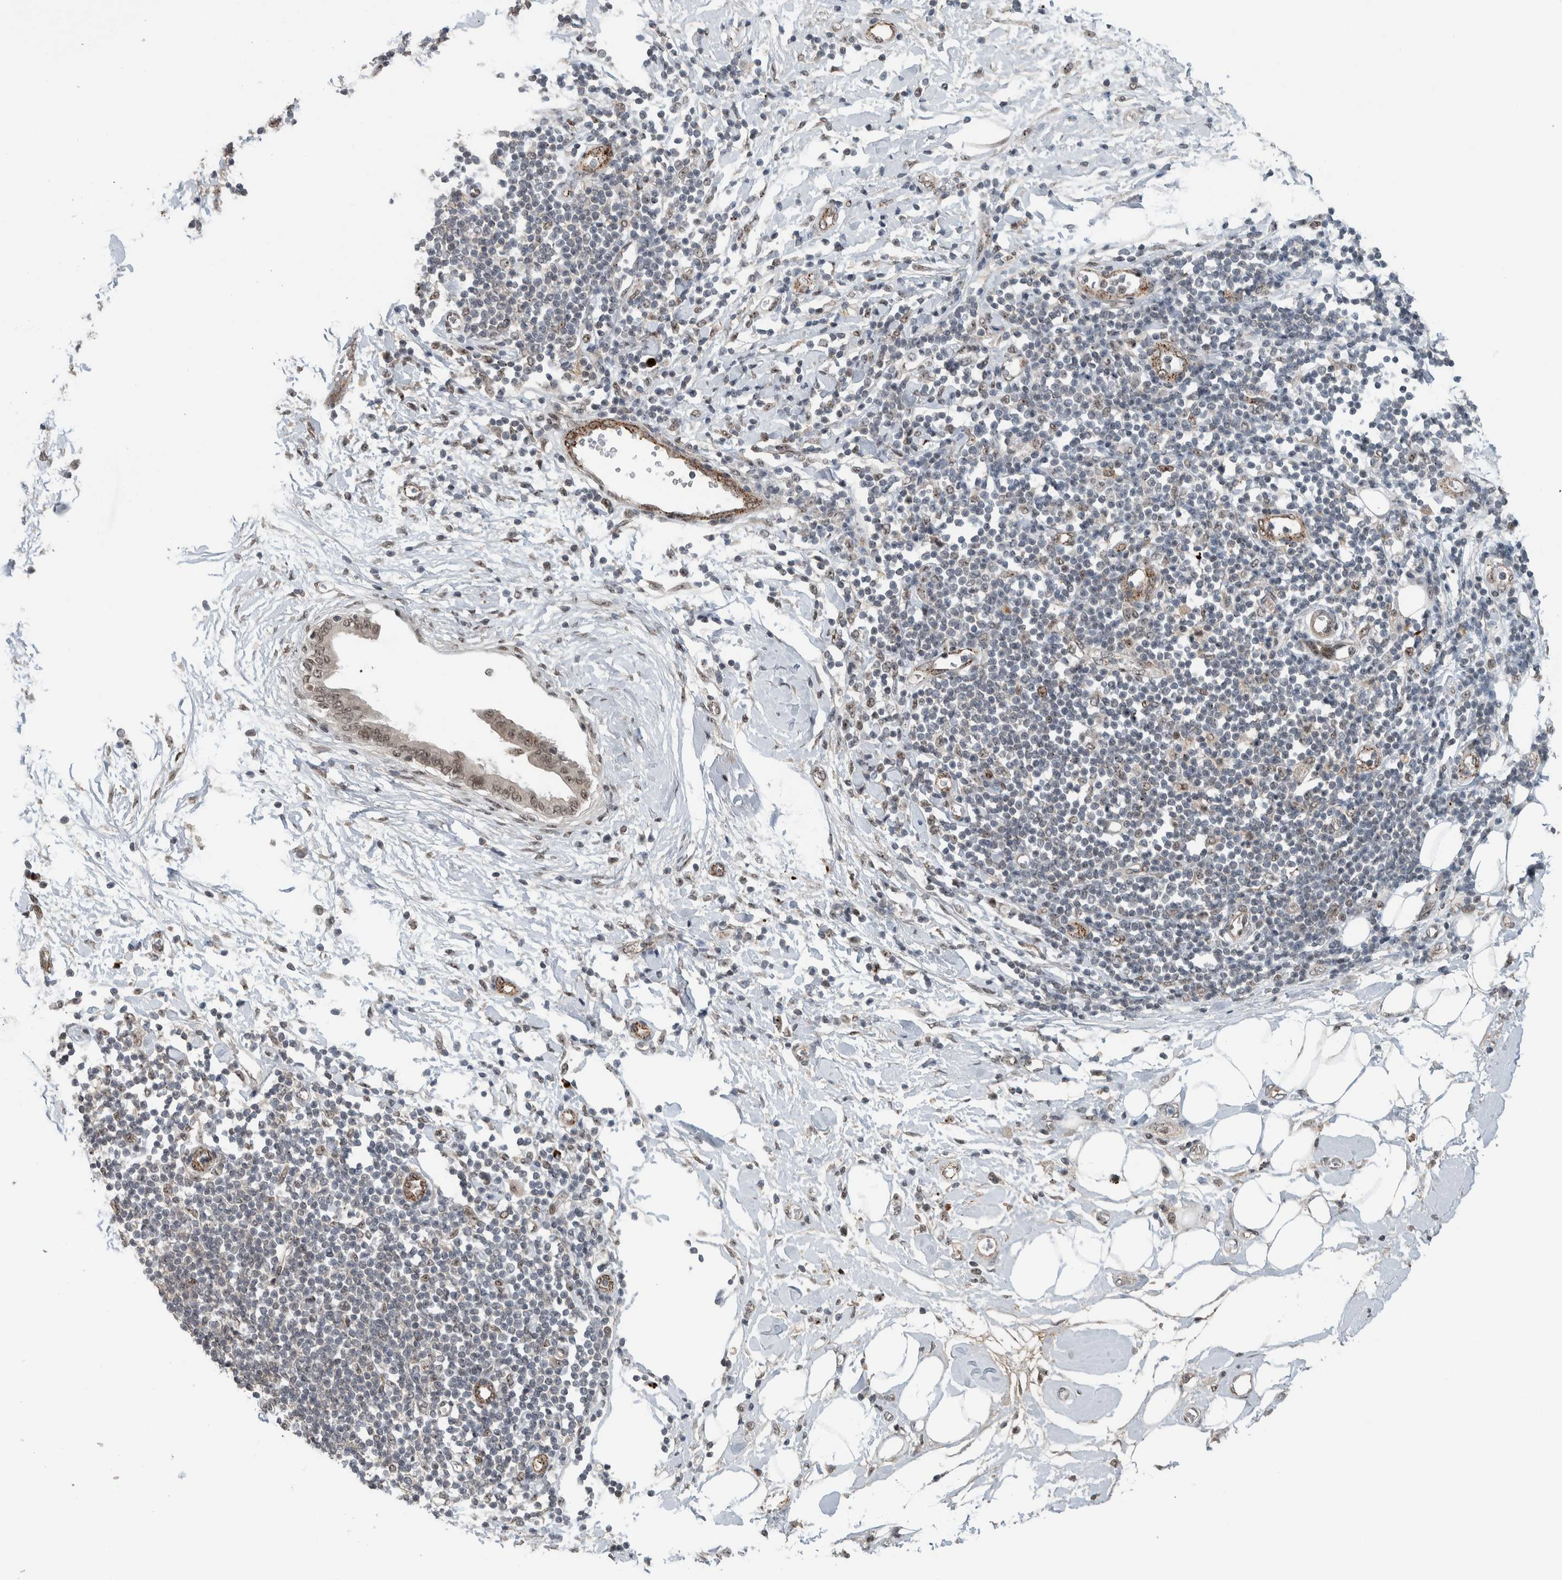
{"staining": {"intensity": "moderate", "quantity": ">75%", "location": "nuclear"}, "tissue": "pancreatic cancer", "cell_type": "Tumor cells", "image_type": "cancer", "snomed": [{"axis": "morphology", "description": "Normal tissue, NOS"}, {"axis": "morphology", "description": "Adenocarcinoma, NOS"}, {"axis": "topography", "description": "Pancreas"}, {"axis": "topography", "description": "Duodenum"}], "caption": "A brown stain shows moderate nuclear staining of a protein in pancreatic adenocarcinoma tumor cells. The protein is shown in brown color, while the nuclei are stained blue.", "gene": "ZFP91", "patient": {"sex": "female", "age": 60}}